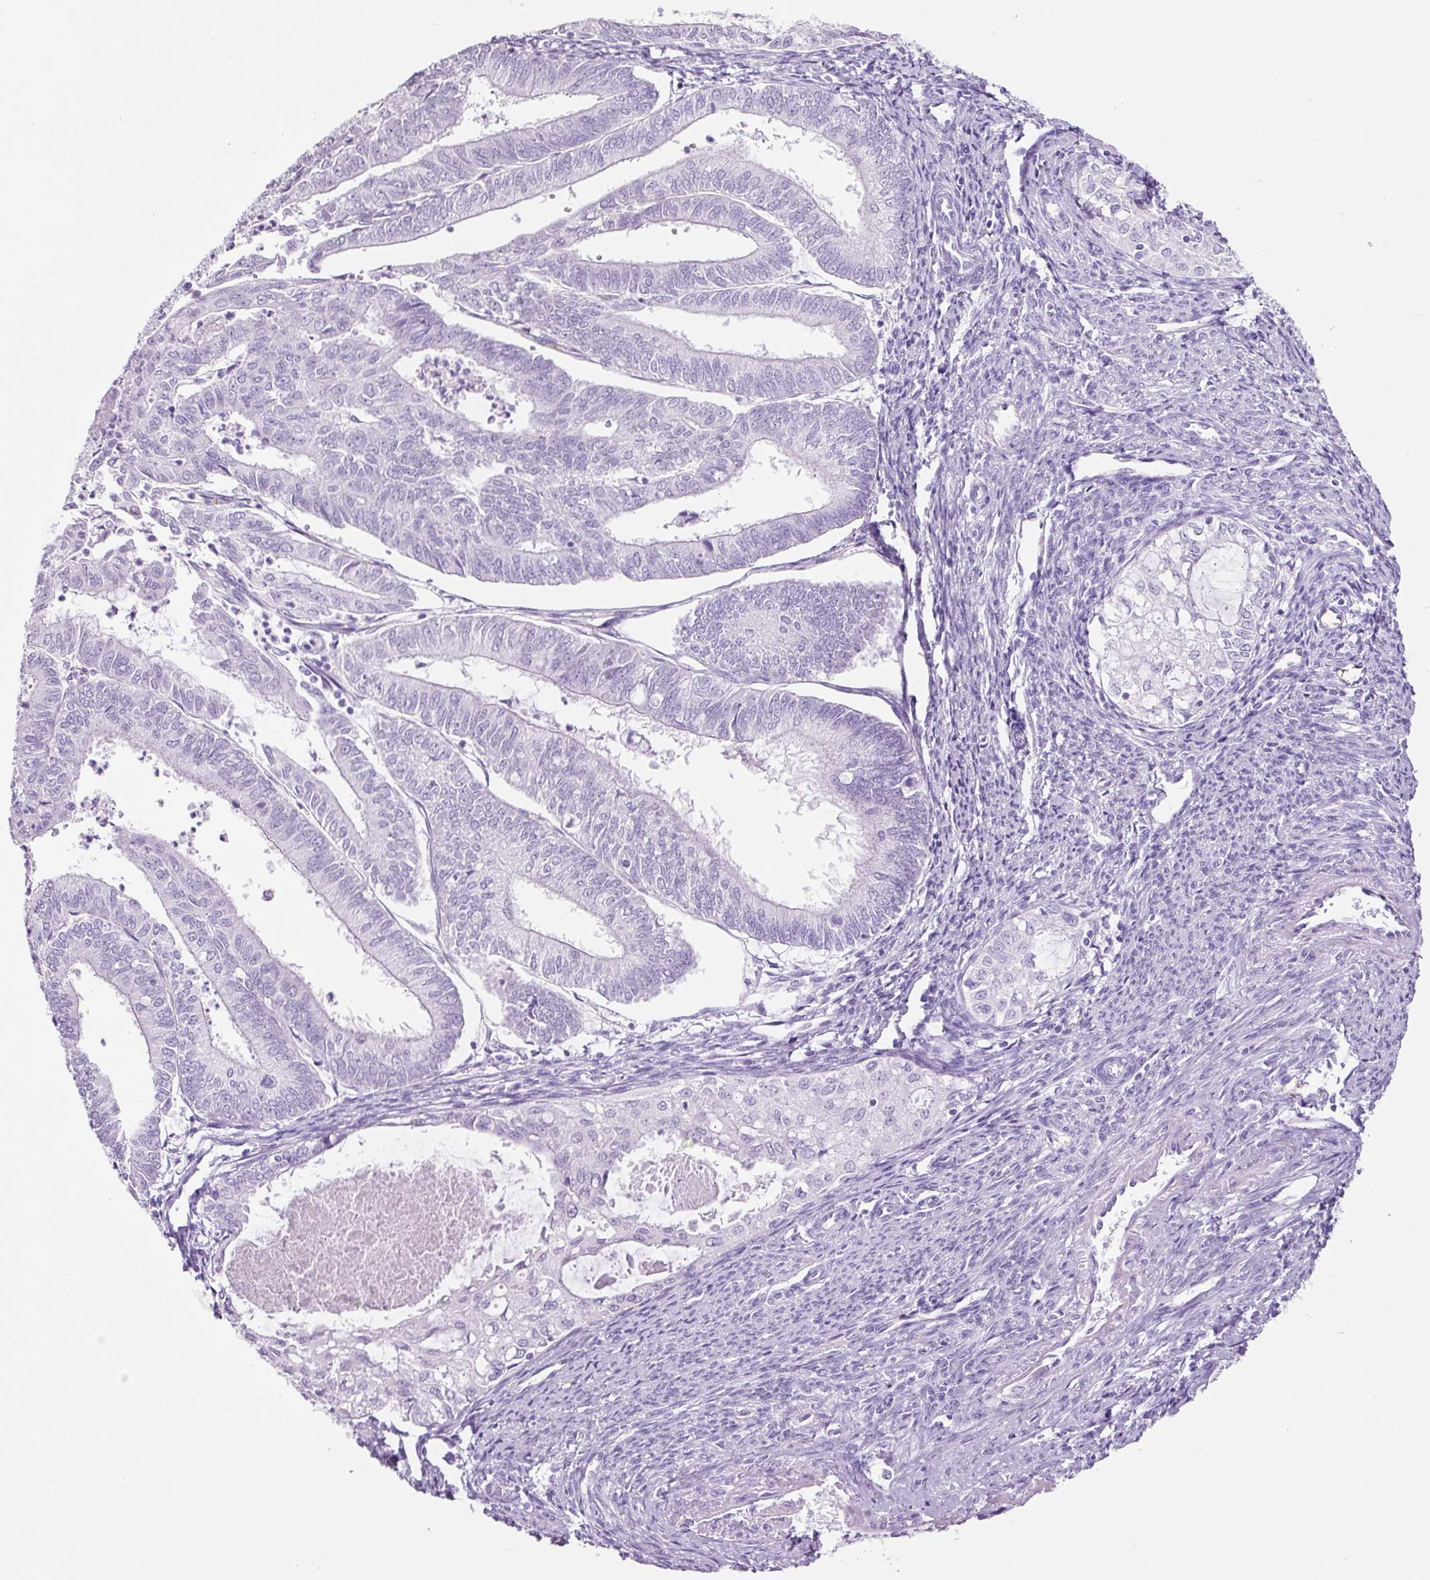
{"staining": {"intensity": "negative", "quantity": "none", "location": "none"}, "tissue": "endometrial cancer", "cell_type": "Tumor cells", "image_type": "cancer", "snomed": [{"axis": "morphology", "description": "Adenocarcinoma, NOS"}, {"axis": "topography", "description": "Endometrium"}], "caption": "Tumor cells show no significant protein positivity in endometrial cancer (adenocarcinoma).", "gene": "ADSS1", "patient": {"sex": "female", "age": 70}}